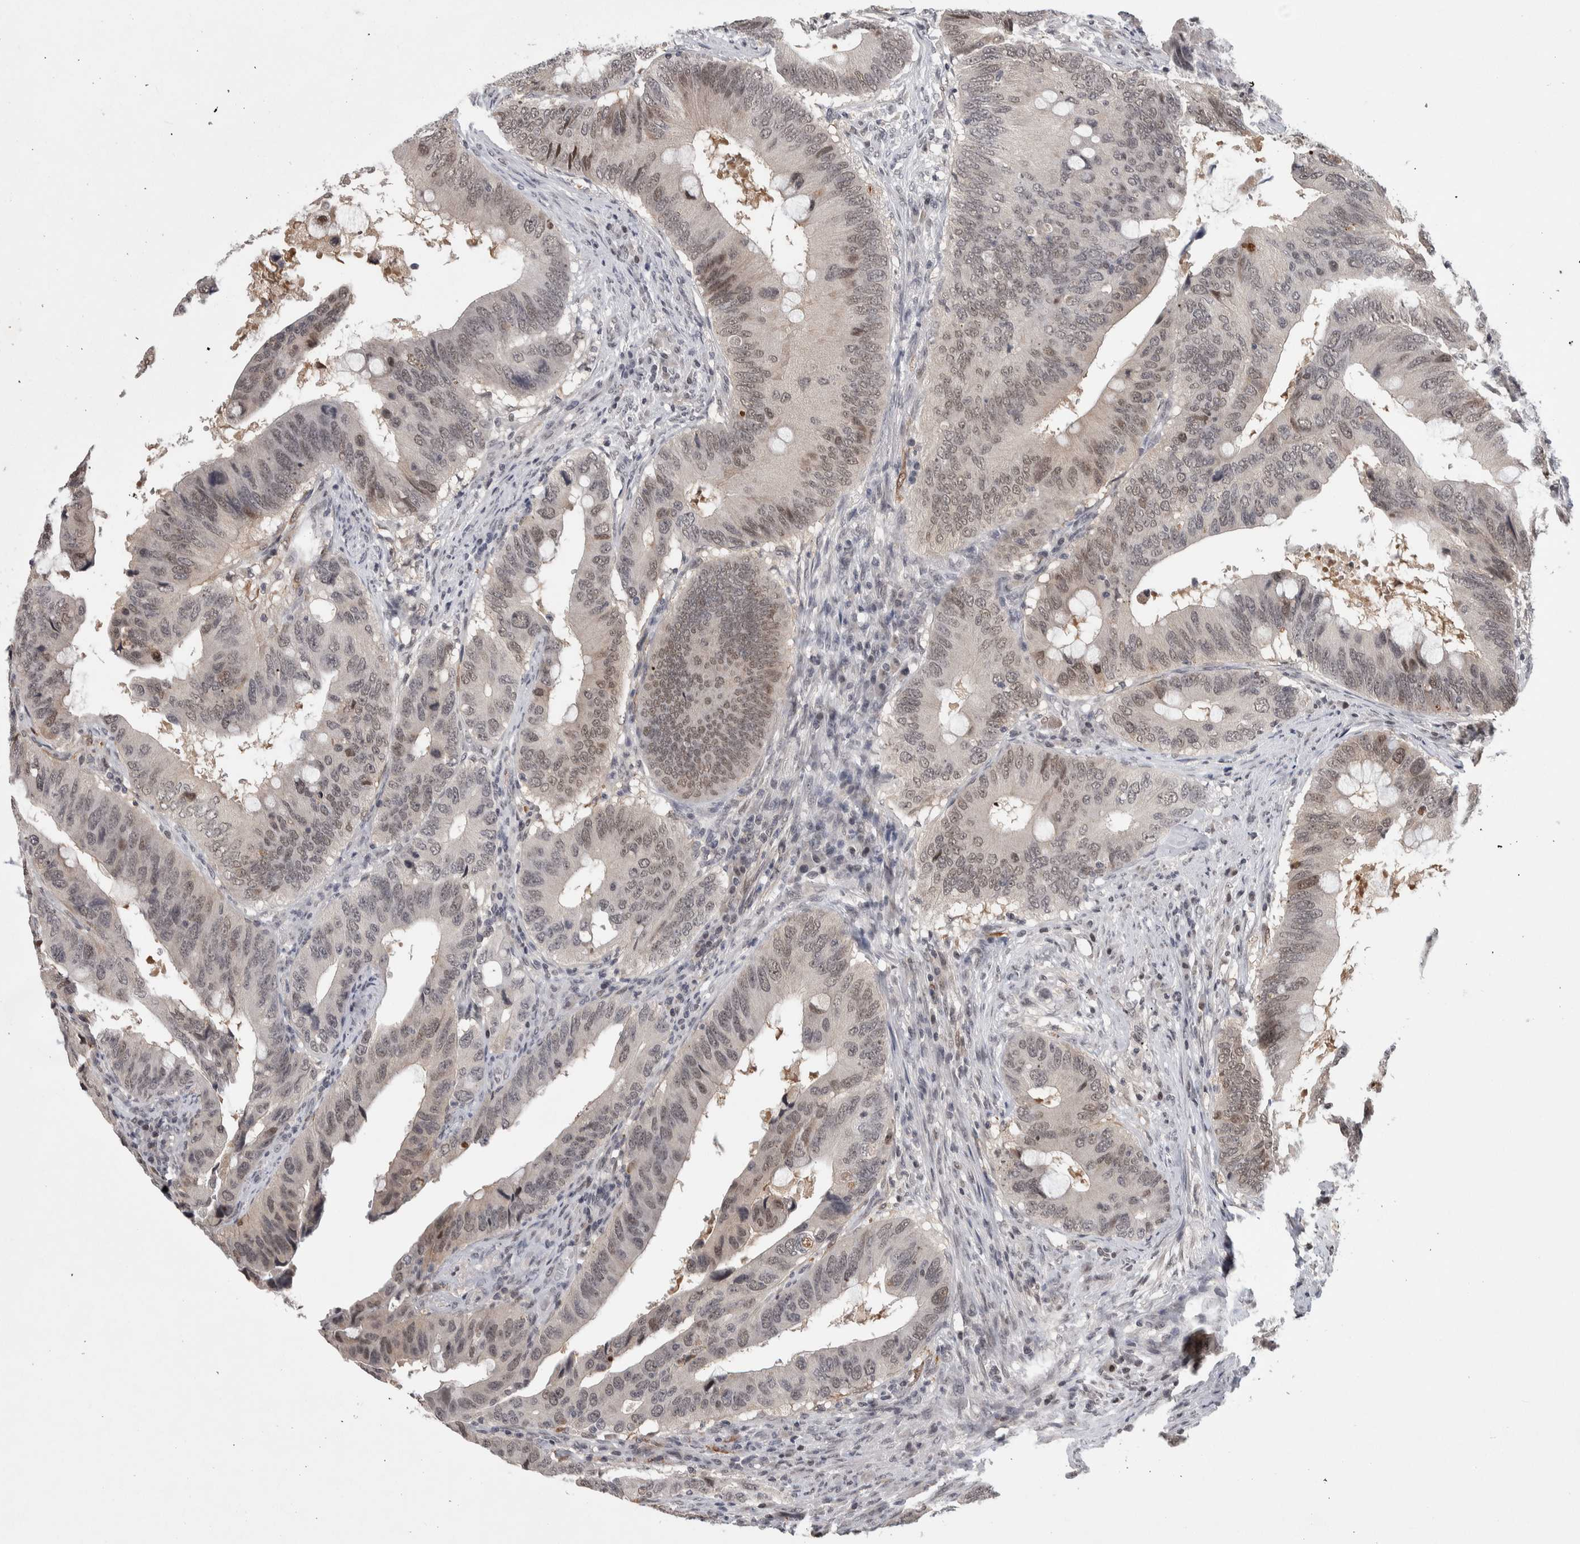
{"staining": {"intensity": "moderate", "quantity": "25%-75%", "location": "nuclear"}, "tissue": "colorectal cancer", "cell_type": "Tumor cells", "image_type": "cancer", "snomed": [{"axis": "morphology", "description": "Adenocarcinoma, NOS"}, {"axis": "topography", "description": "Colon"}], "caption": "A brown stain labels moderate nuclear staining of a protein in colorectal adenocarcinoma tumor cells.", "gene": "ZSCAN21", "patient": {"sex": "male", "age": 71}}